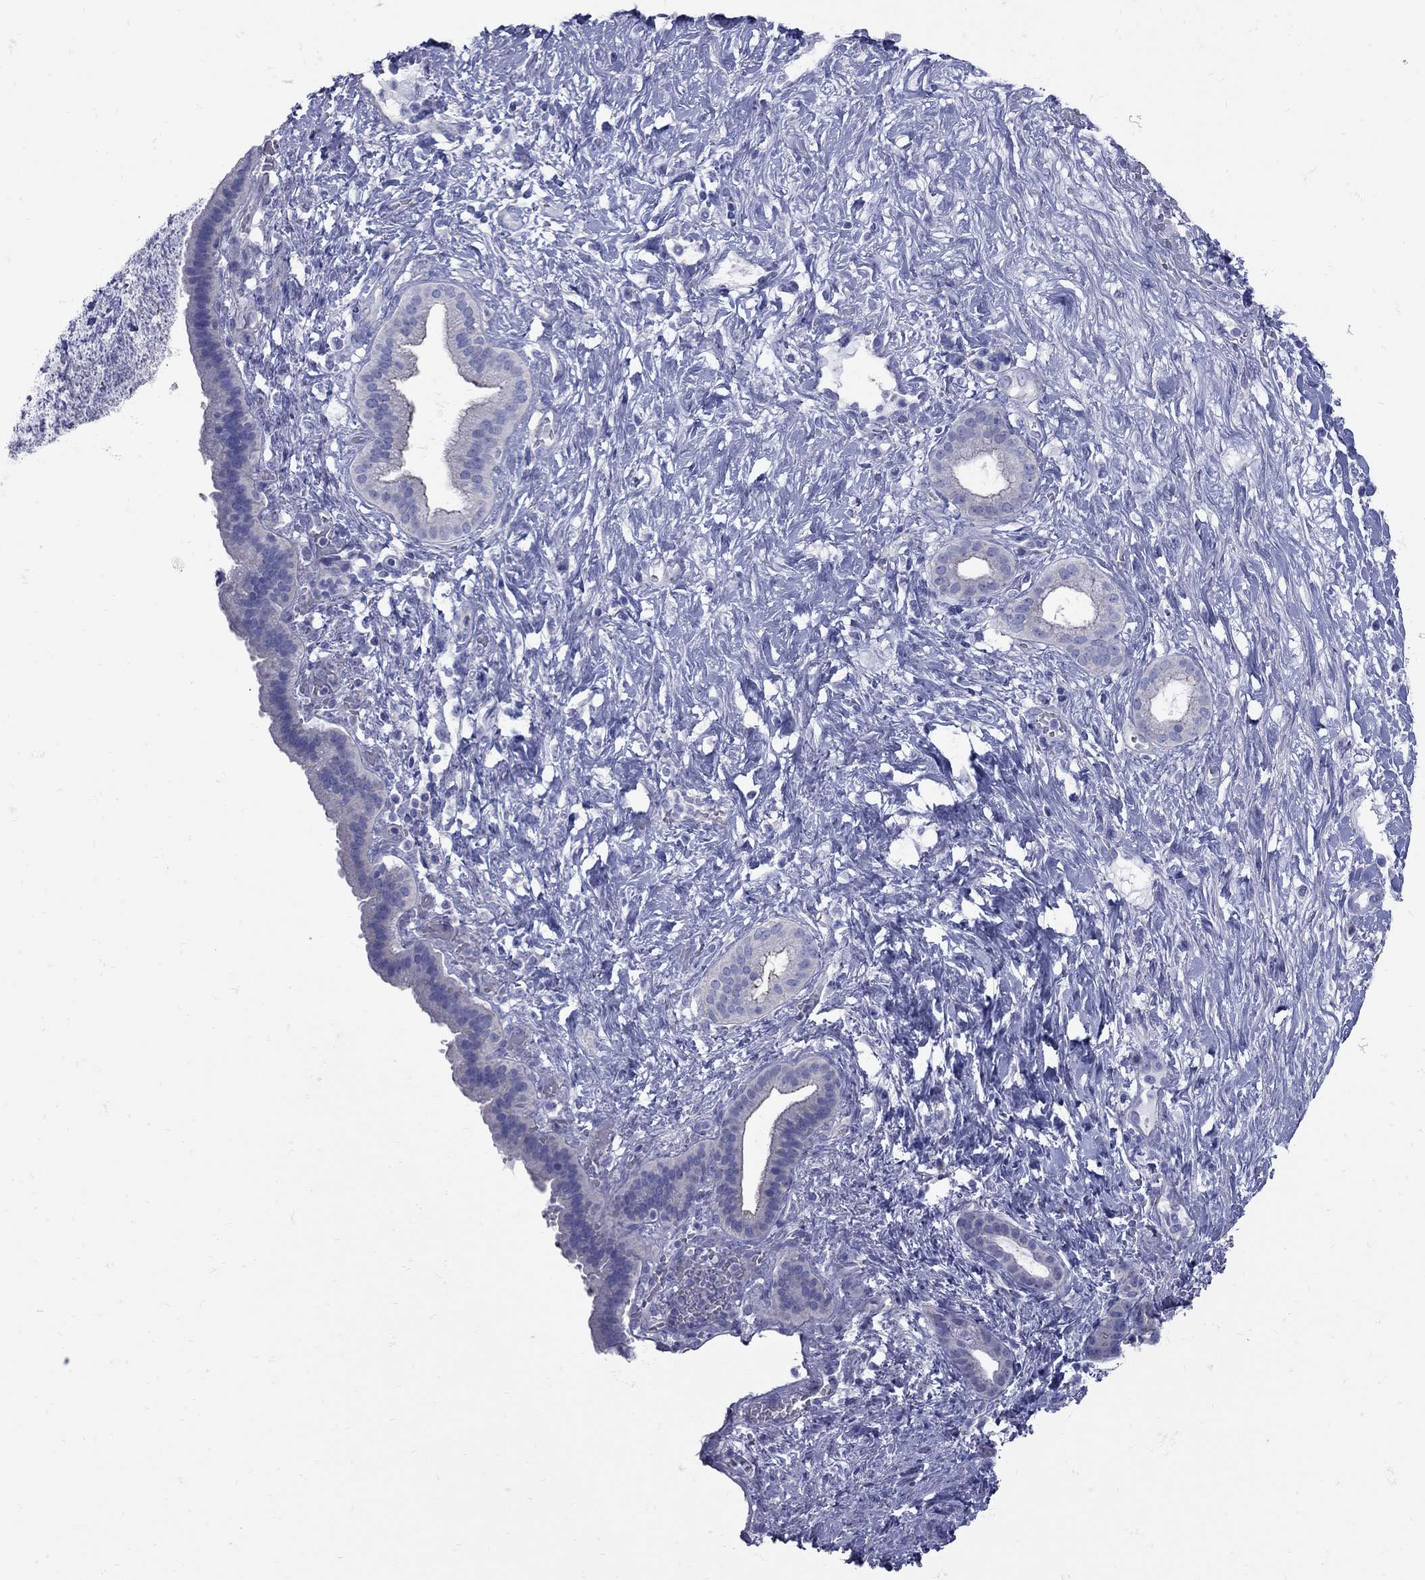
{"staining": {"intensity": "moderate", "quantity": "<25%", "location": "cytoplasmic/membranous"}, "tissue": "pancreatic cancer", "cell_type": "Tumor cells", "image_type": "cancer", "snomed": [{"axis": "morphology", "description": "Adenocarcinoma, NOS"}, {"axis": "topography", "description": "Pancreas"}], "caption": "Approximately <25% of tumor cells in human adenocarcinoma (pancreatic) demonstrate moderate cytoplasmic/membranous protein staining as visualized by brown immunohistochemical staining.", "gene": "PDZD3", "patient": {"sex": "male", "age": 44}}